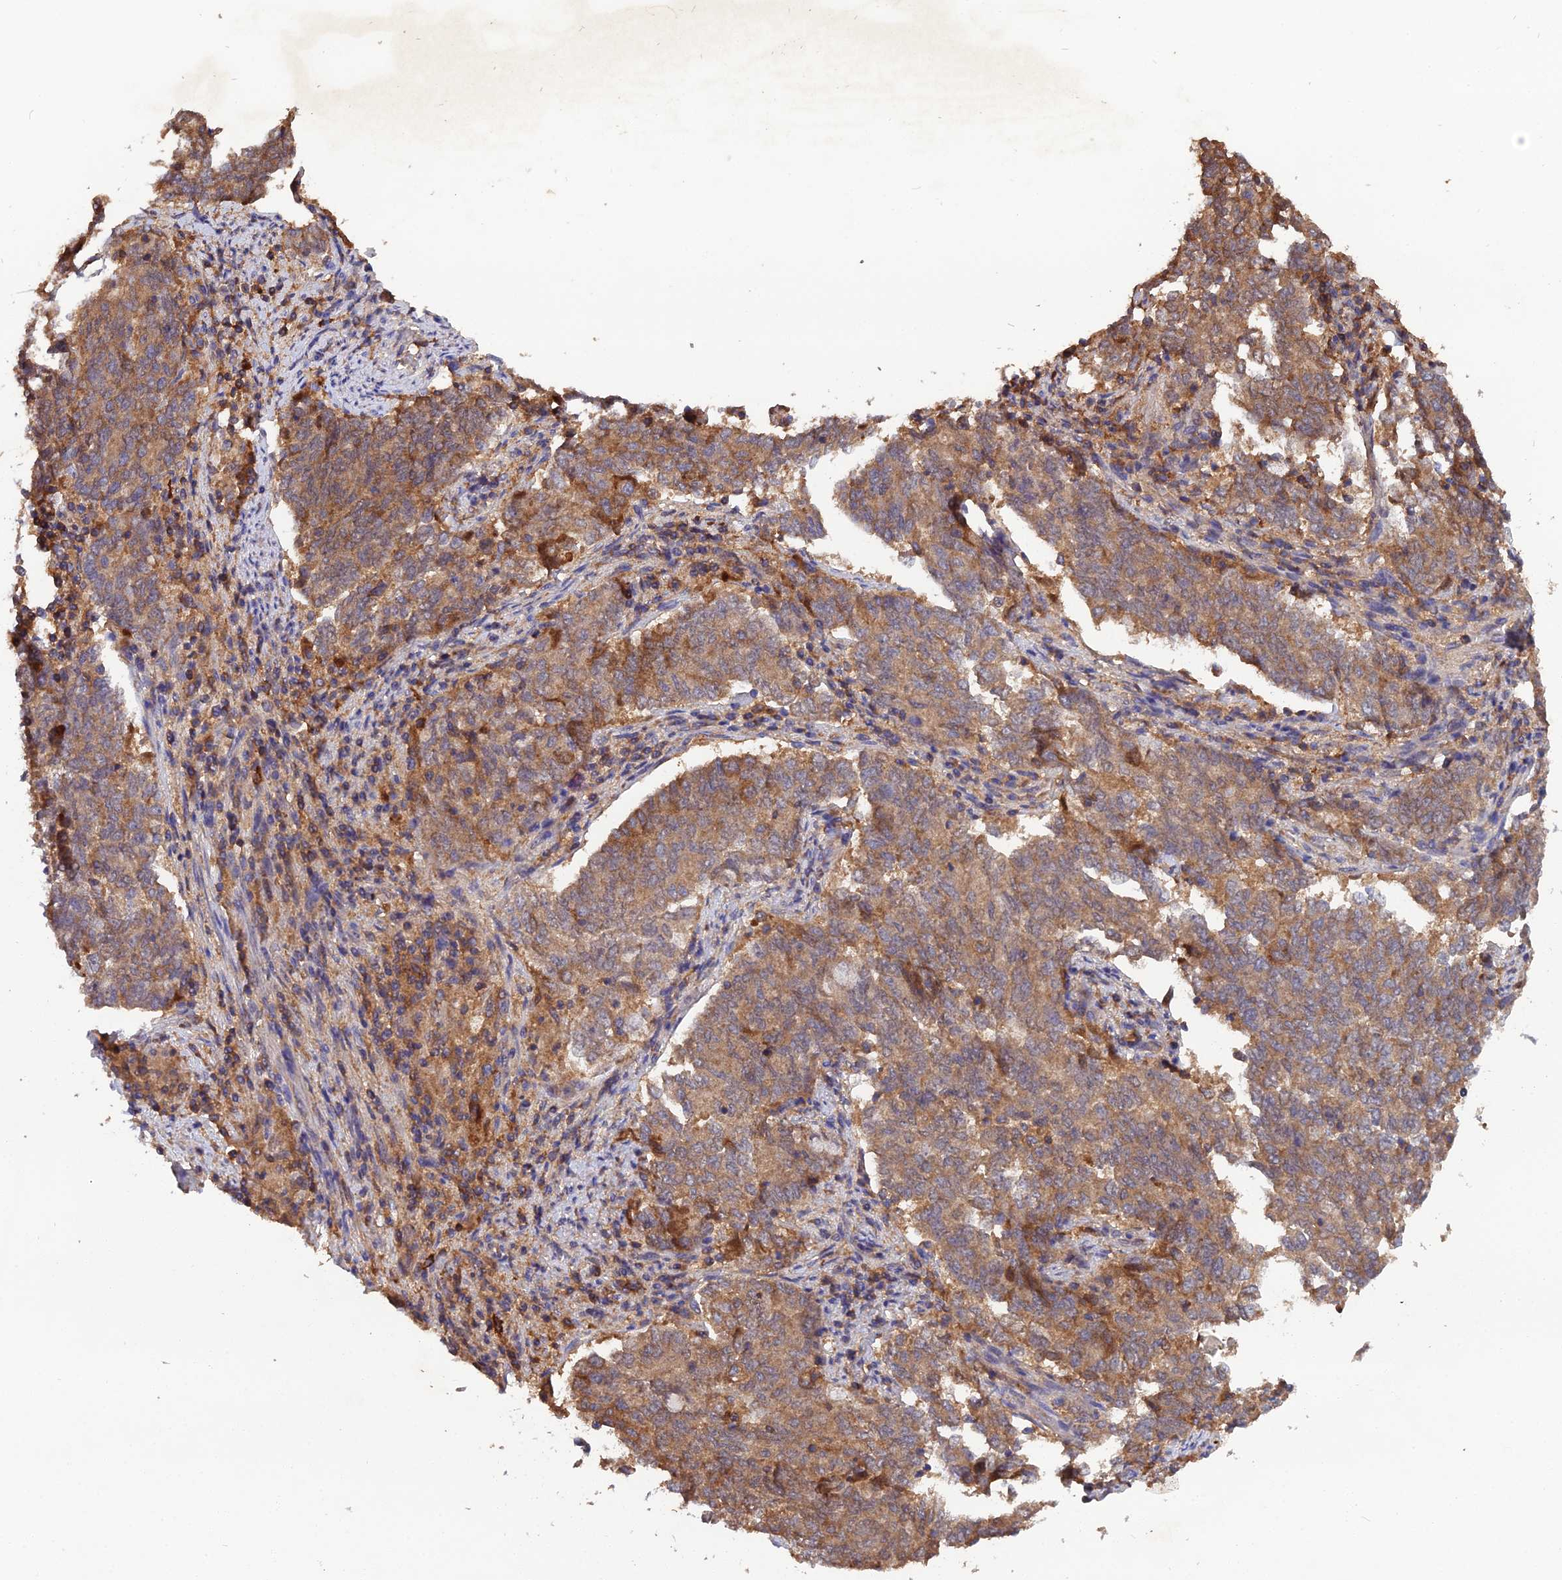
{"staining": {"intensity": "moderate", "quantity": ">75%", "location": "cytoplasmic/membranous"}, "tissue": "endometrial cancer", "cell_type": "Tumor cells", "image_type": "cancer", "snomed": [{"axis": "morphology", "description": "Adenocarcinoma, NOS"}, {"axis": "topography", "description": "Endometrium"}], "caption": "Brown immunohistochemical staining in human adenocarcinoma (endometrial) exhibits moderate cytoplasmic/membranous expression in about >75% of tumor cells. (DAB IHC with brightfield microscopy, high magnification).", "gene": "TMEM258", "patient": {"sex": "female", "age": 80}}